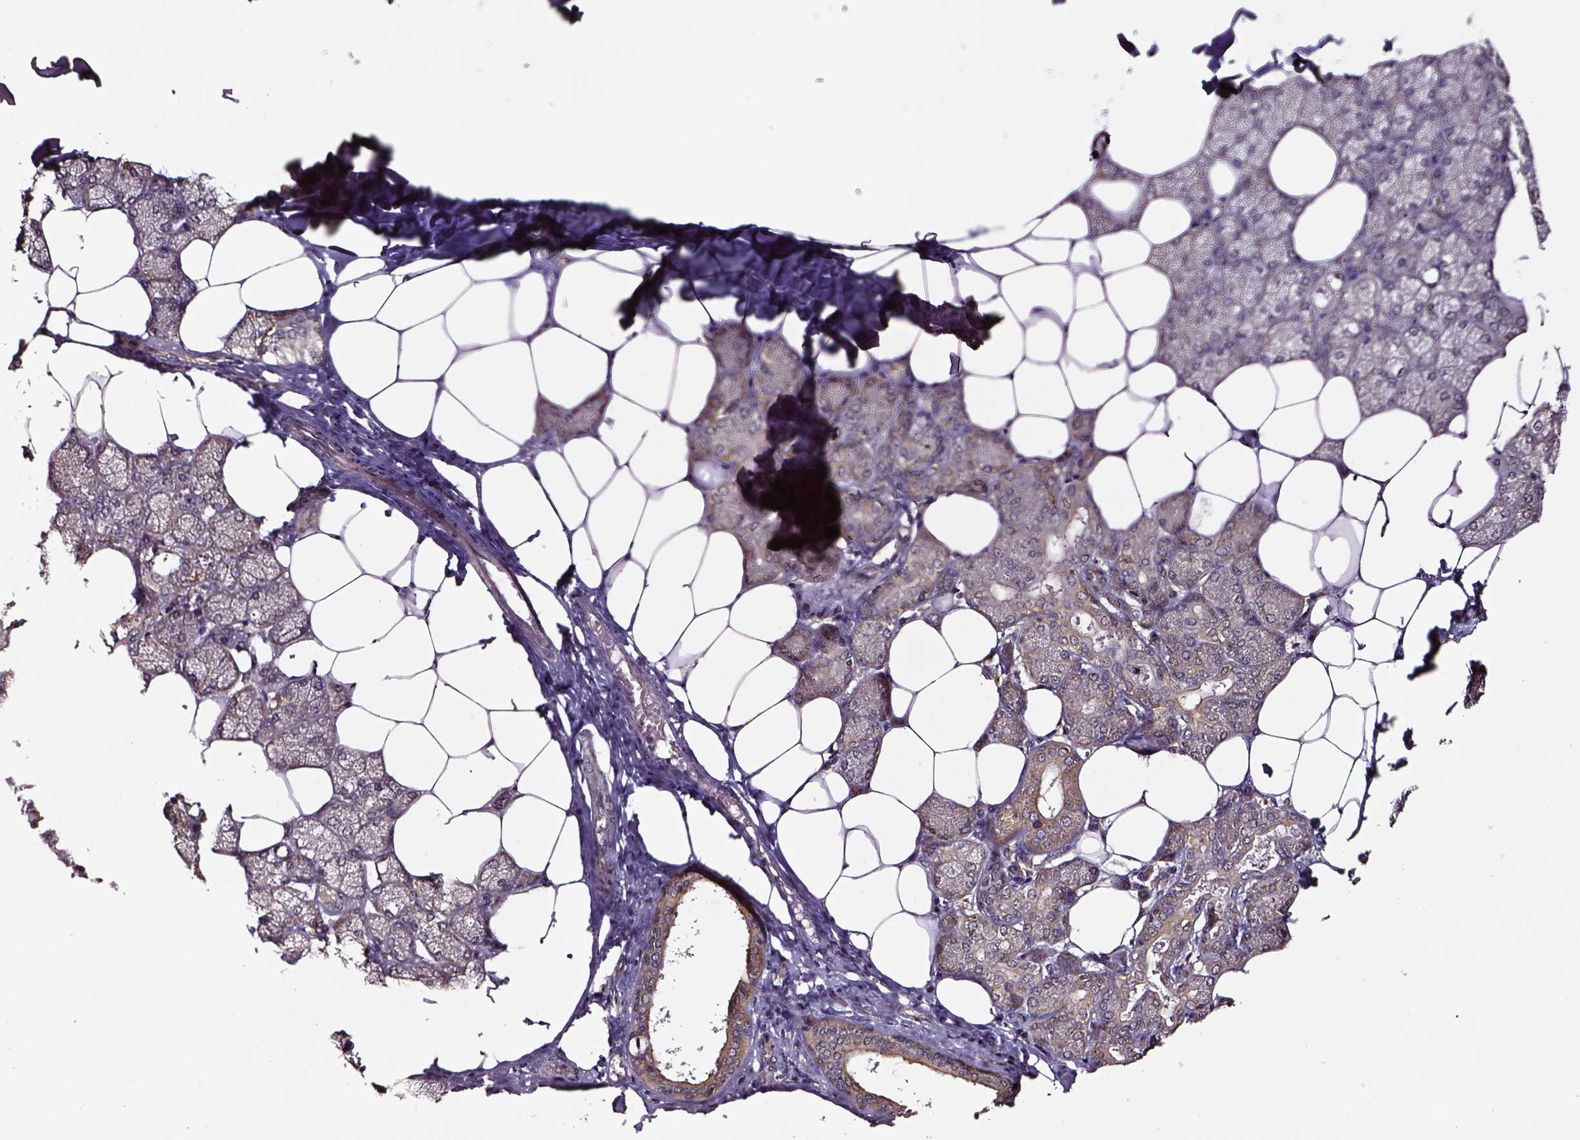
{"staining": {"intensity": "moderate", "quantity": ">75%", "location": "cytoplasmic/membranous"}, "tissue": "salivary gland", "cell_type": "Glandular cells", "image_type": "normal", "snomed": [{"axis": "morphology", "description": "Normal tissue, NOS"}, {"axis": "topography", "description": "Salivary gland"}], "caption": "A histopathology image of human salivary gland stained for a protein shows moderate cytoplasmic/membranous brown staining in glandular cells. The protein is shown in brown color, while the nuclei are stained blue.", "gene": "RASSF5", "patient": {"sex": "female", "age": 43}}